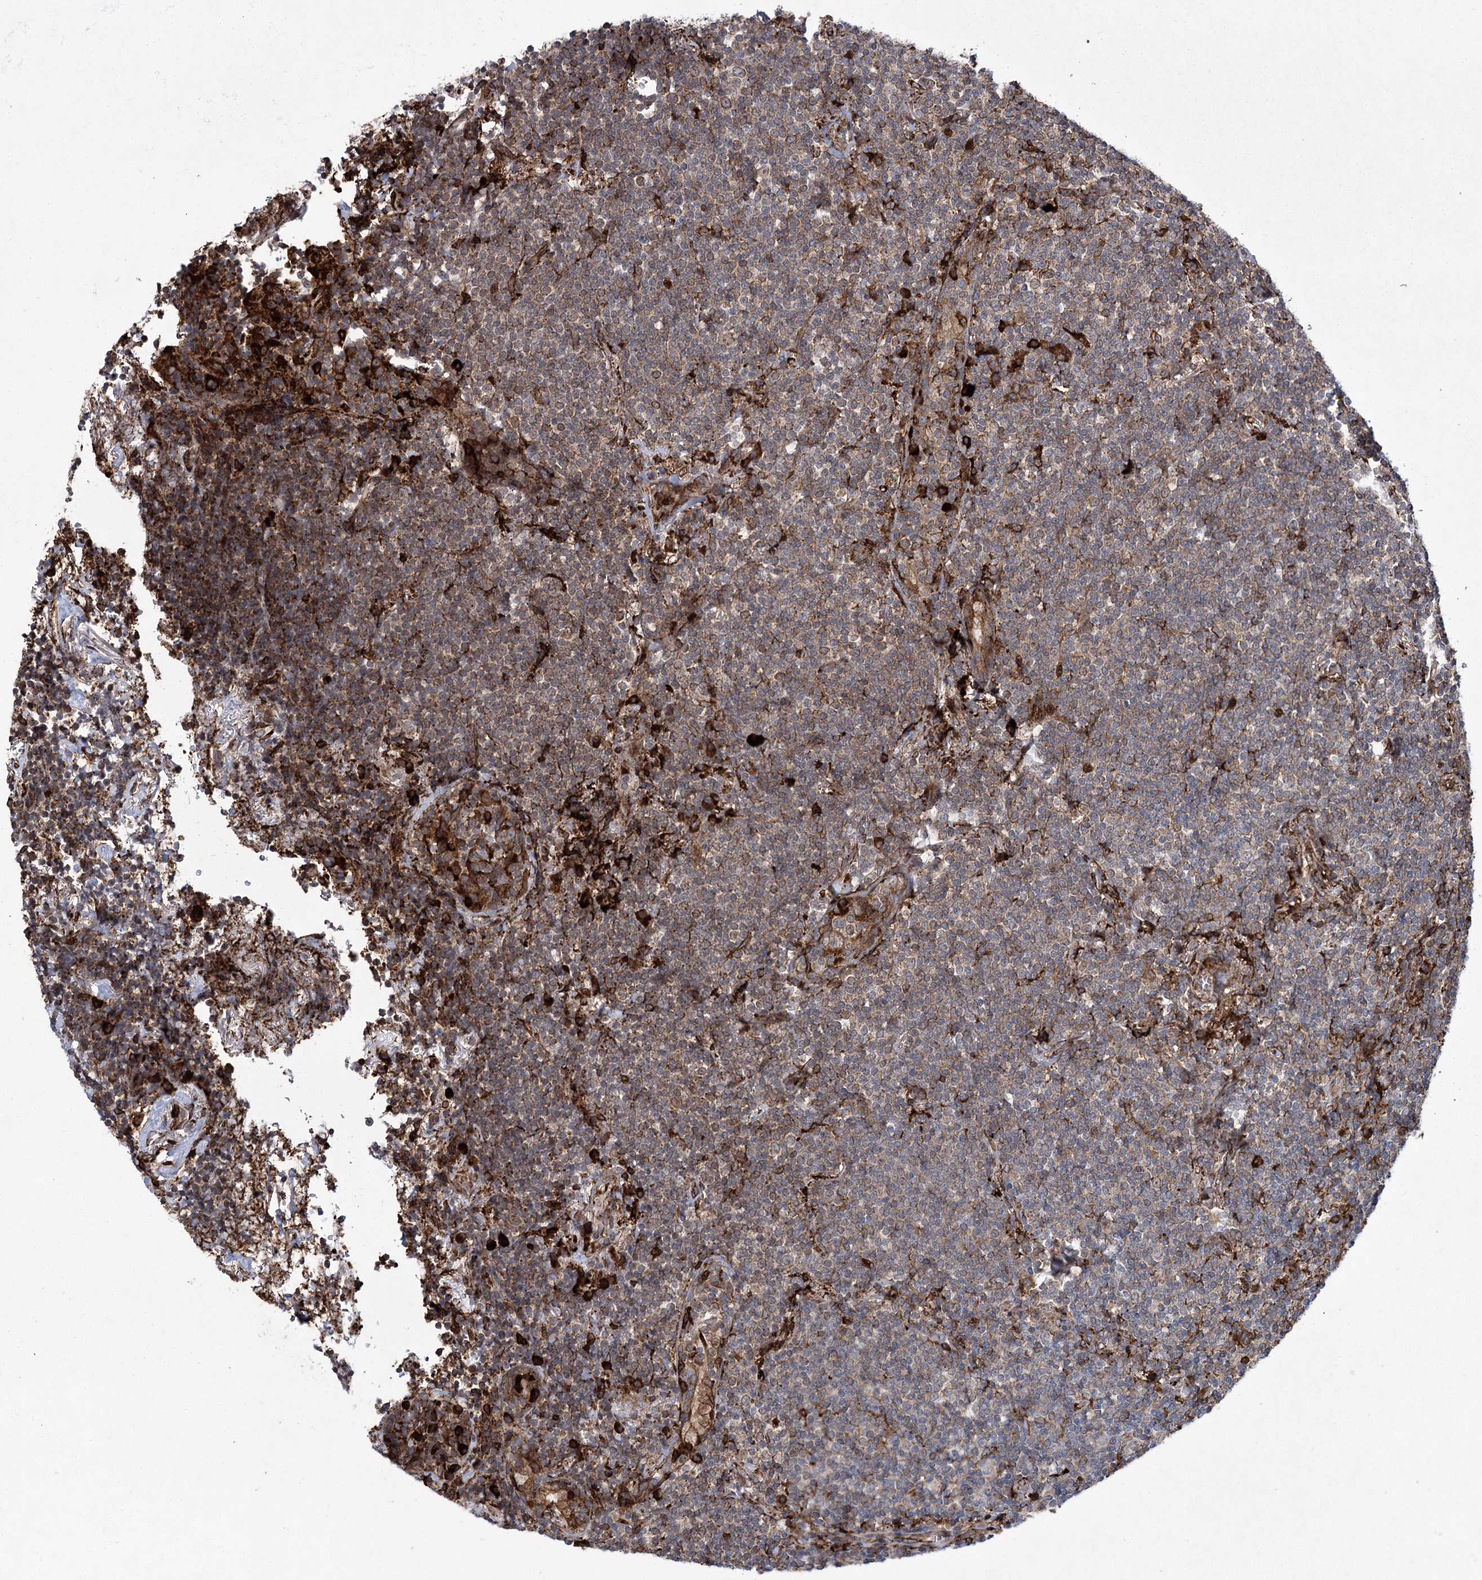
{"staining": {"intensity": "moderate", "quantity": ">75%", "location": "cytoplasmic/membranous"}, "tissue": "lymphoma", "cell_type": "Tumor cells", "image_type": "cancer", "snomed": [{"axis": "morphology", "description": "Malignant lymphoma, non-Hodgkin's type, Low grade"}, {"axis": "topography", "description": "Lung"}], "caption": "Immunohistochemistry (IHC) of low-grade malignant lymphoma, non-Hodgkin's type displays medium levels of moderate cytoplasmic/membranous expression in approximately >75% of tumor cells.", "gene": "DCUN1D4", "patient": {"sex": "female", "age": 71}}